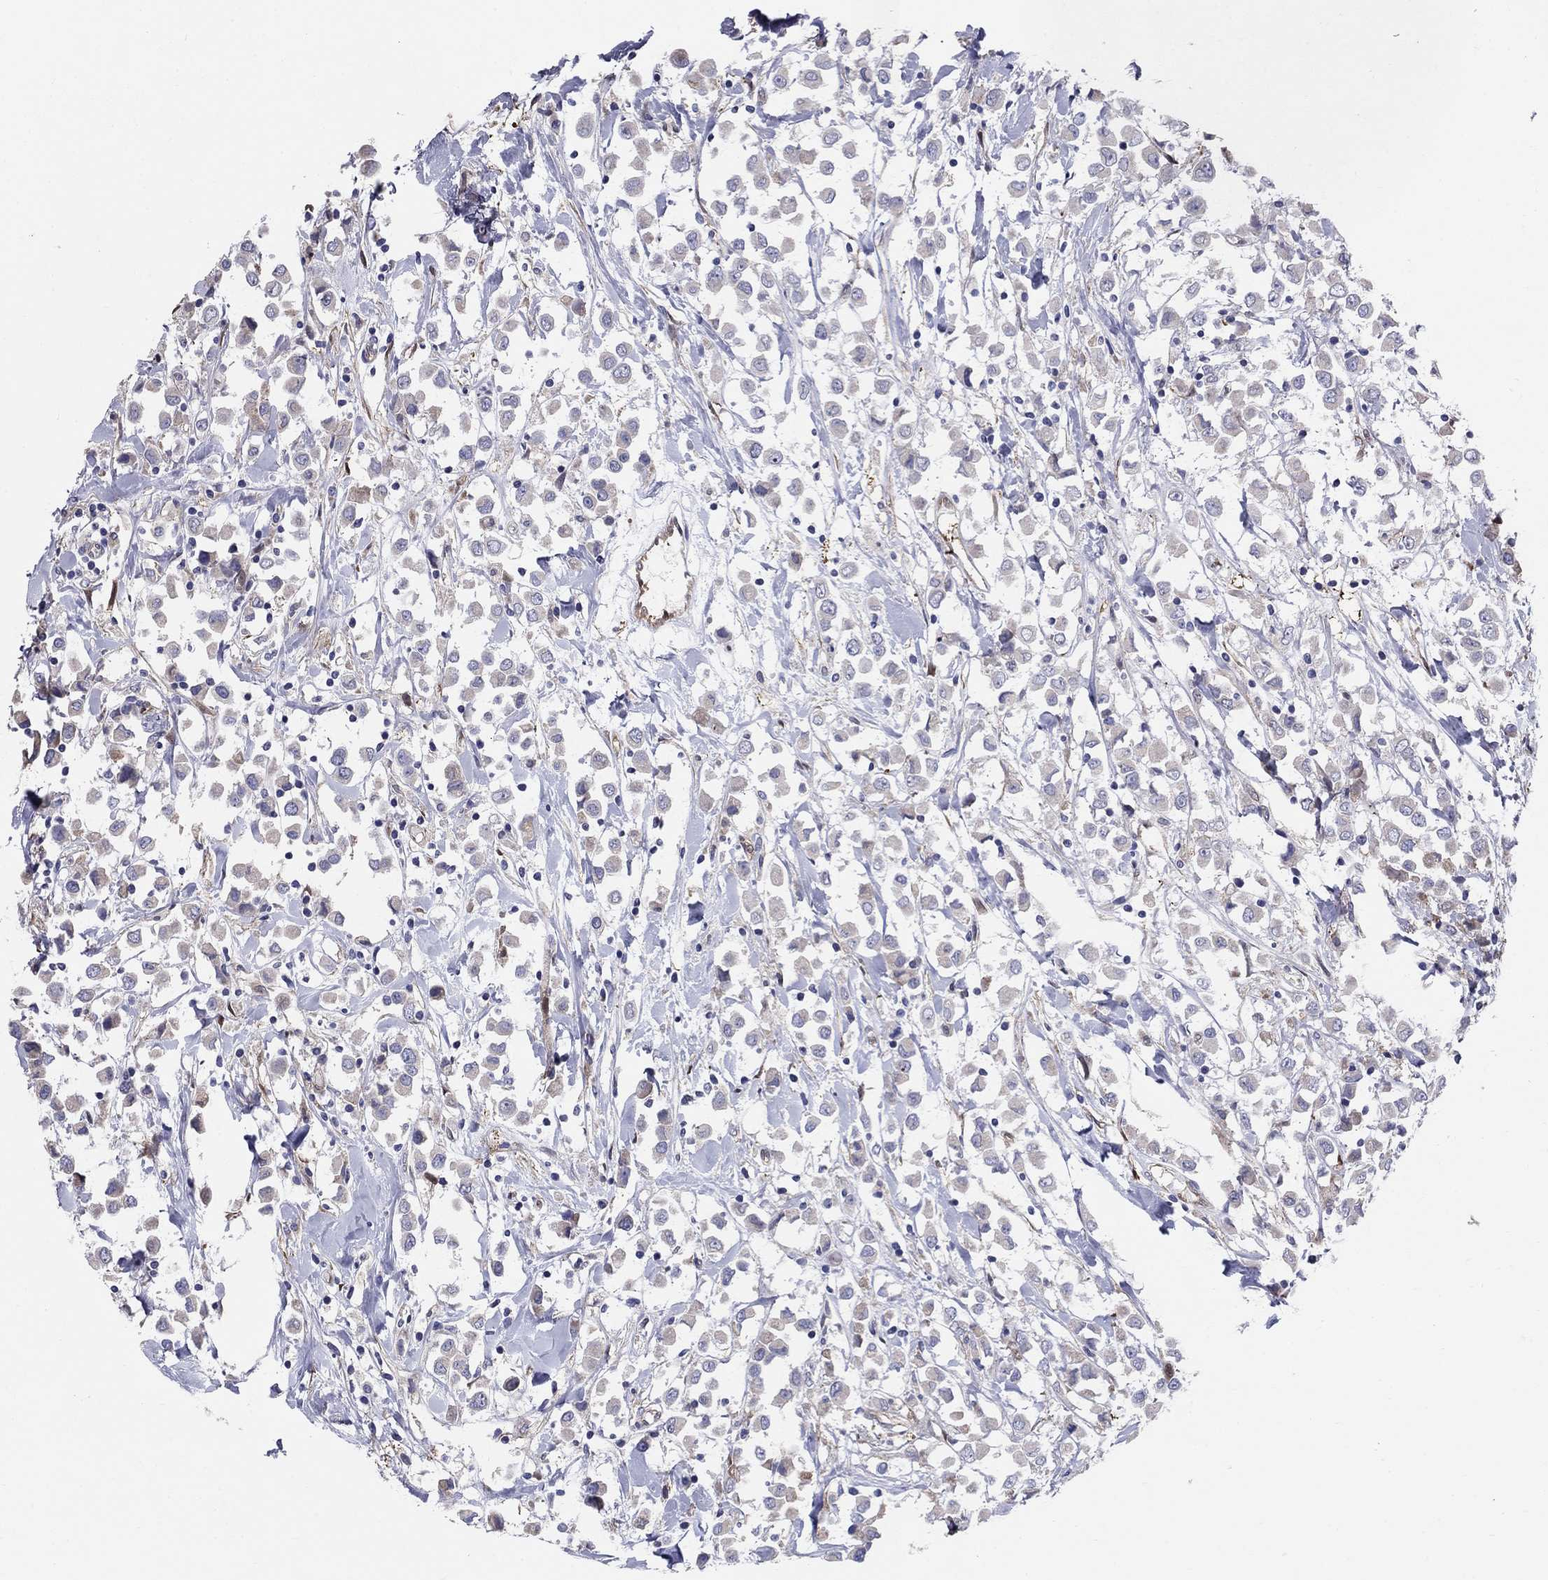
{"staining": {"intensity": "weak", "quantity": "<25%", "location": "cytoplasmic/membranous"}, "tissue": "breast cancer", "cell_type": "Tumor cells", "image_type": "cancer", "snomed": [{"axis": "morphology", "description": "Duct carcinoma"}, {"axis": "topography", "description": "Breast"}], "caption": "Tumor cells are negative for protein expression in human breast intraductal carcinoma.", "gene": "EMP2", "patient": {"sex": "female", "age": 61}}